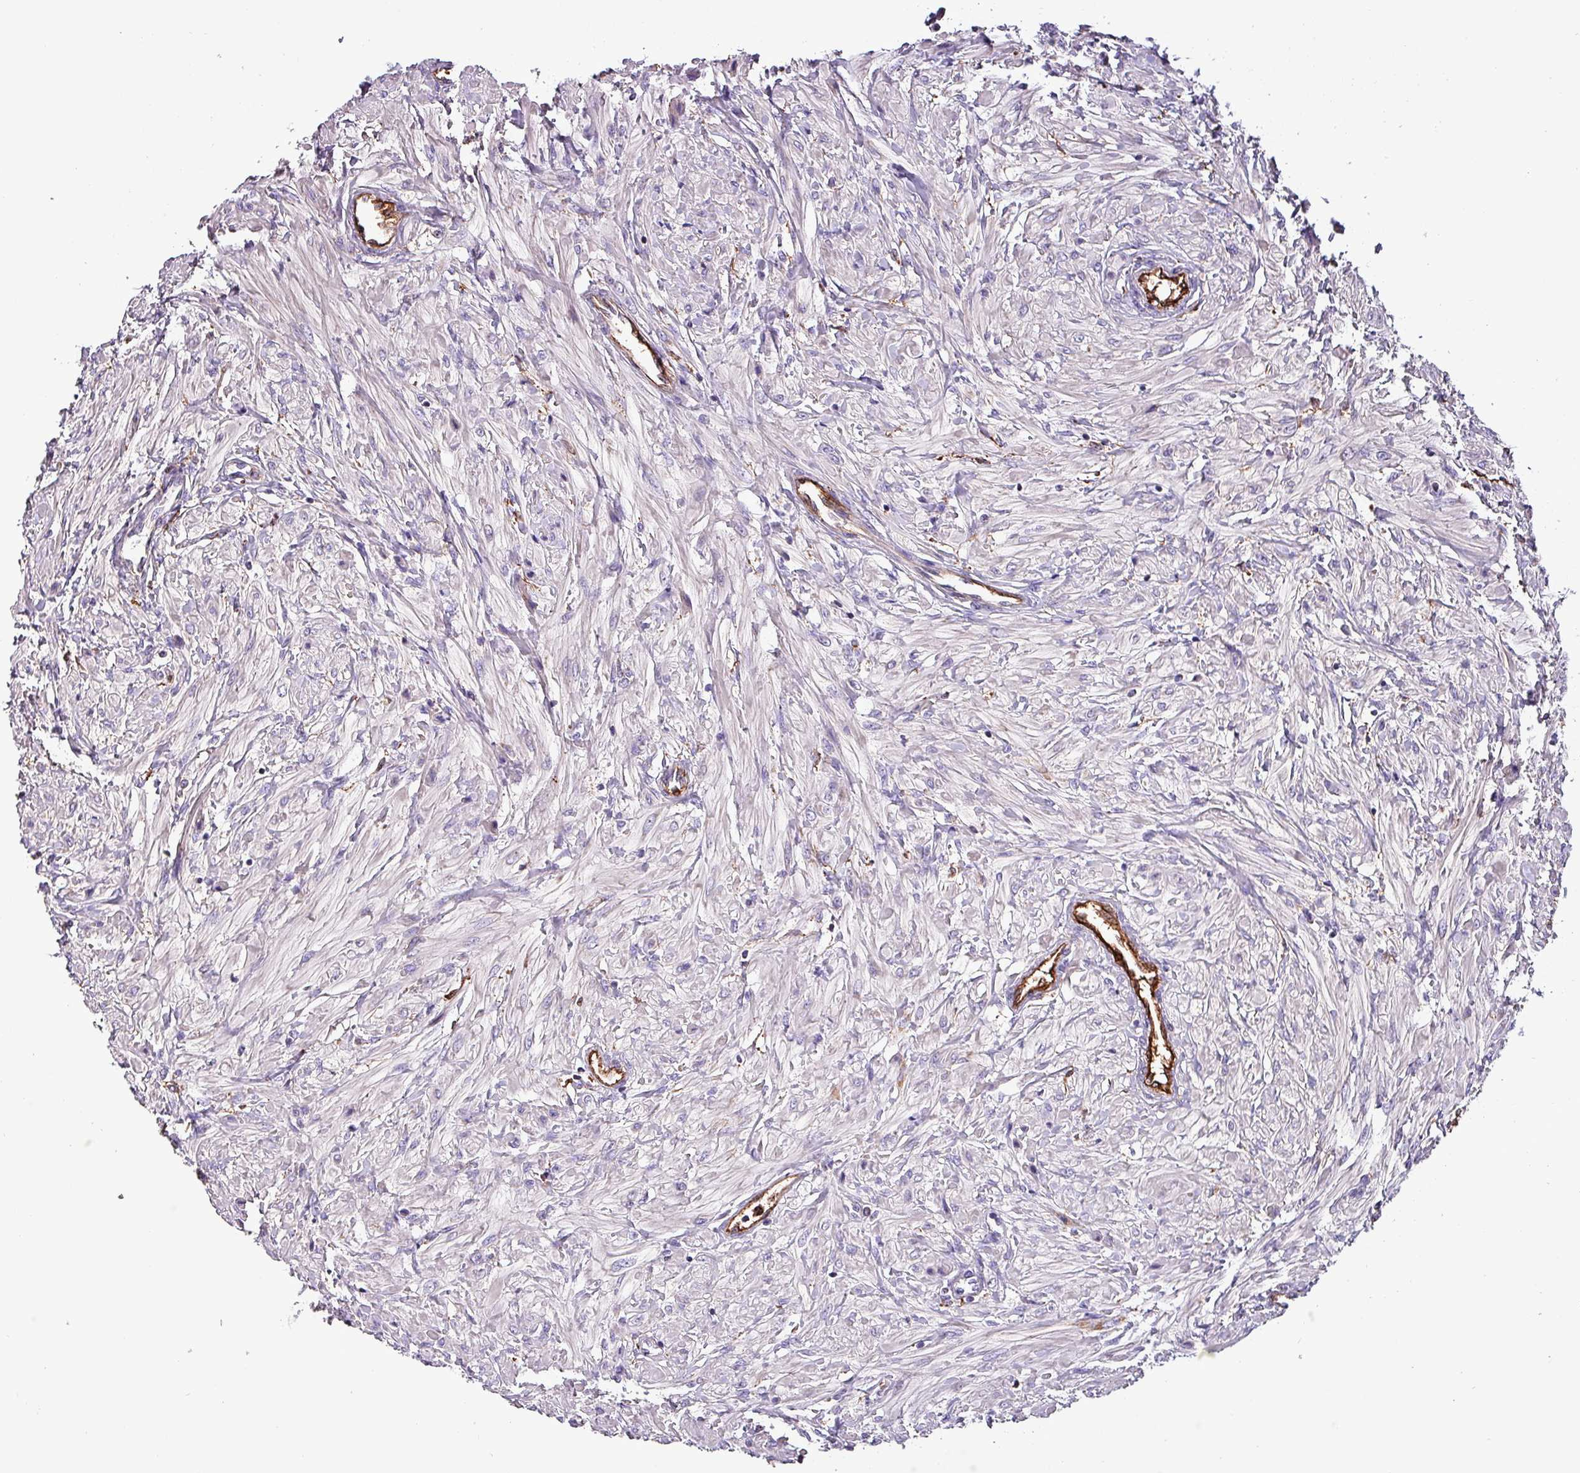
{"staining": {"intensity": "negative", "quantity": "none", "location": "none"}, "tissue": "prostate cancer", "cell_type": "Tumor cells", "image_type": "cancer", "snomed": [{"axis": "morphology", "description": "Adenocarcinoma, Low grade"}, {"axis": "topography", "description": "Prostate"}], "caption": "Prostate cancer (low-grade adenocarcinoma) was stained to show a protein in brown. There is no significant staining in tumor cells.", "gene": "SCIN", "patient": {"sex": "male", "age": 68}}